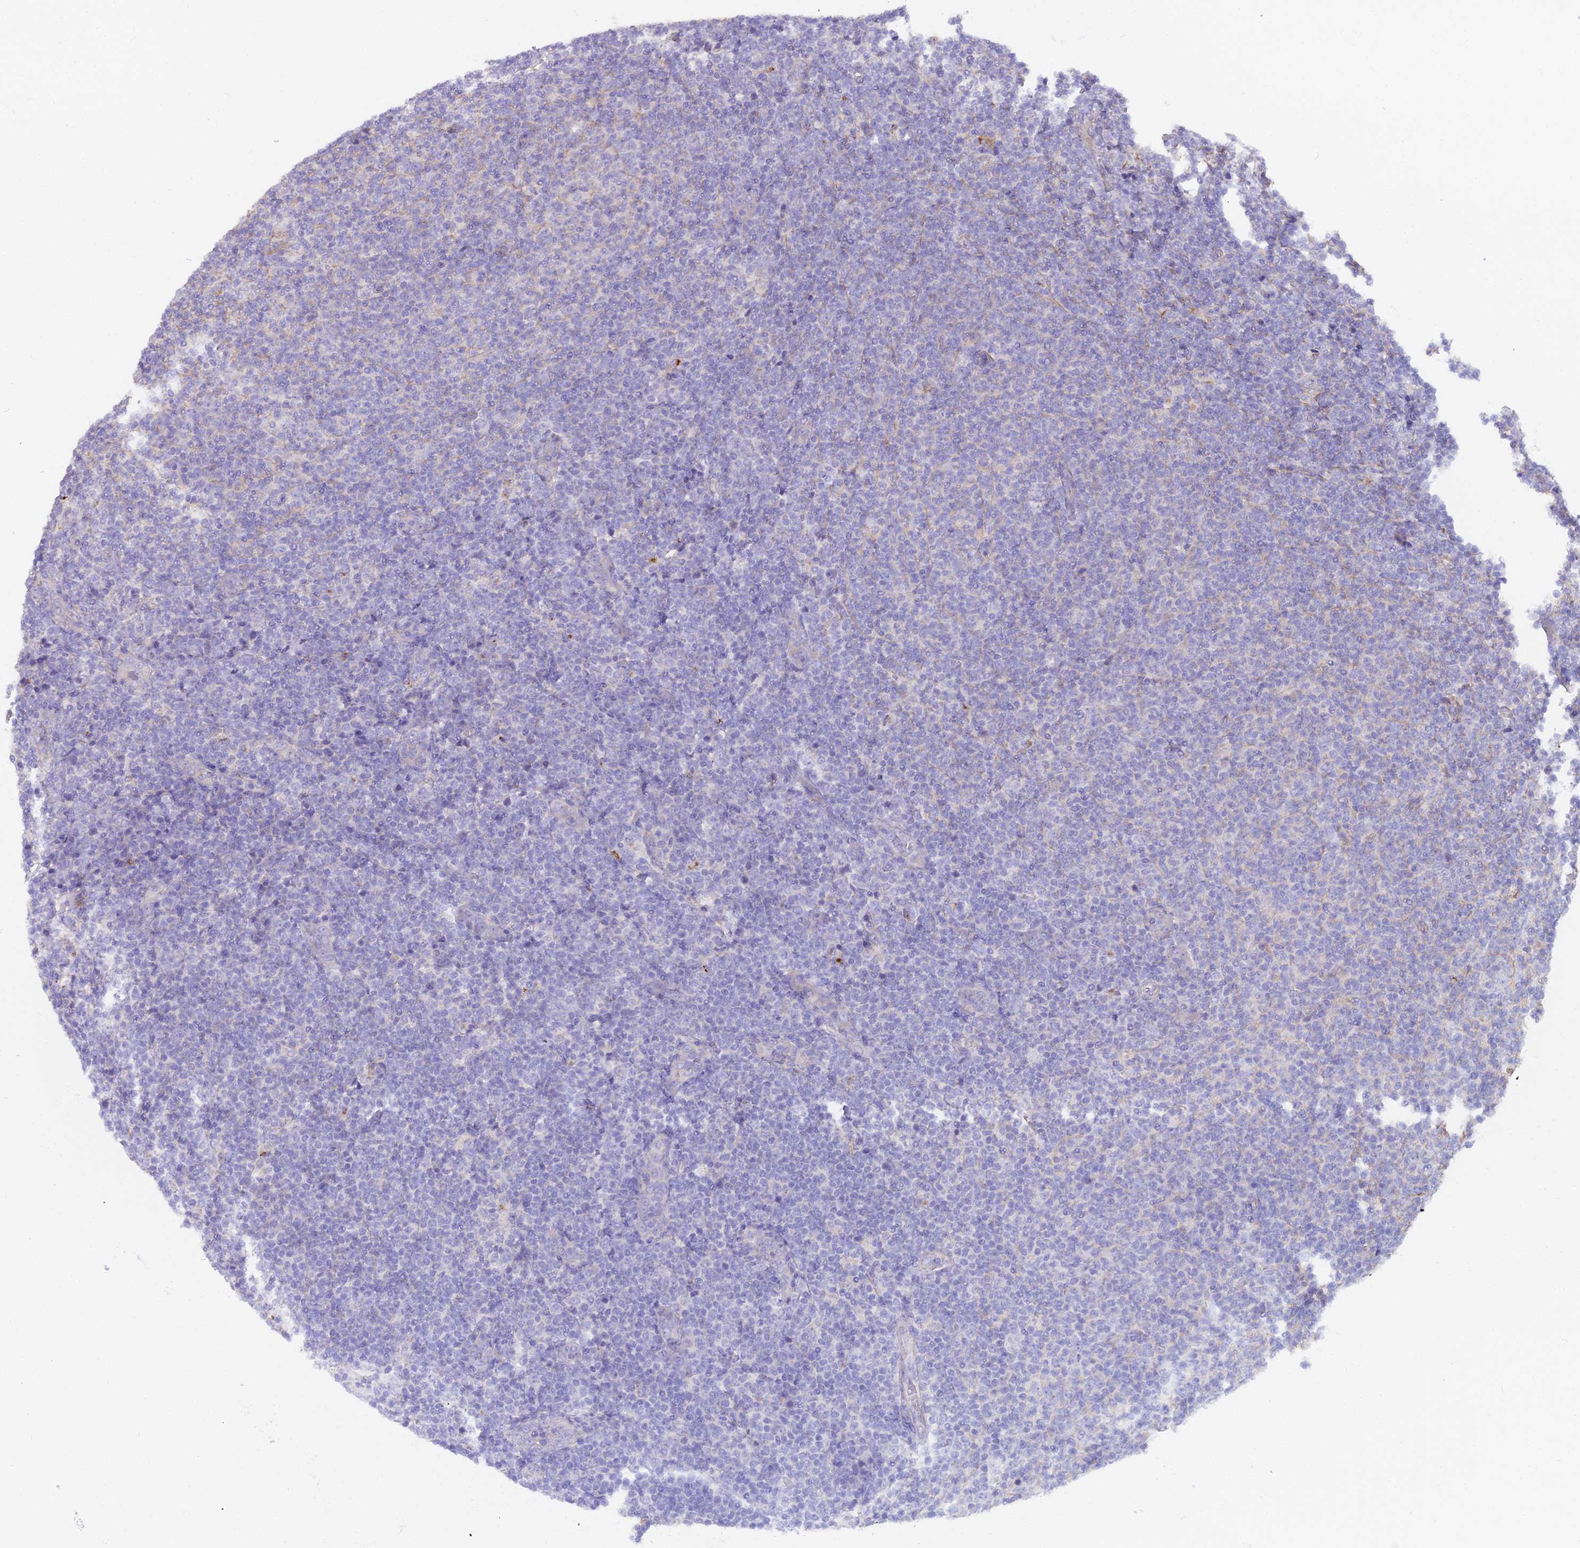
{"staining": {"intensity": "negative", "quantity": "none", "location": "none"}, "tissue": "lymphoma", "cell_type": "Tumor cells", "image_type": "cancer", "snomed": [{"axis": "morphology", "description": "Malignant lymphoma, non-Hodgkin's type, Low grade"}, {"axis": "topography", "description": "Lymph node"}], "caption": "An immunohistochemistry histopathology image of lymphoma is shown. There is no staining in tumor cells of lymphoma.", "gene": "GLYAT", "patient": {"sex": "male", "age": 66}}